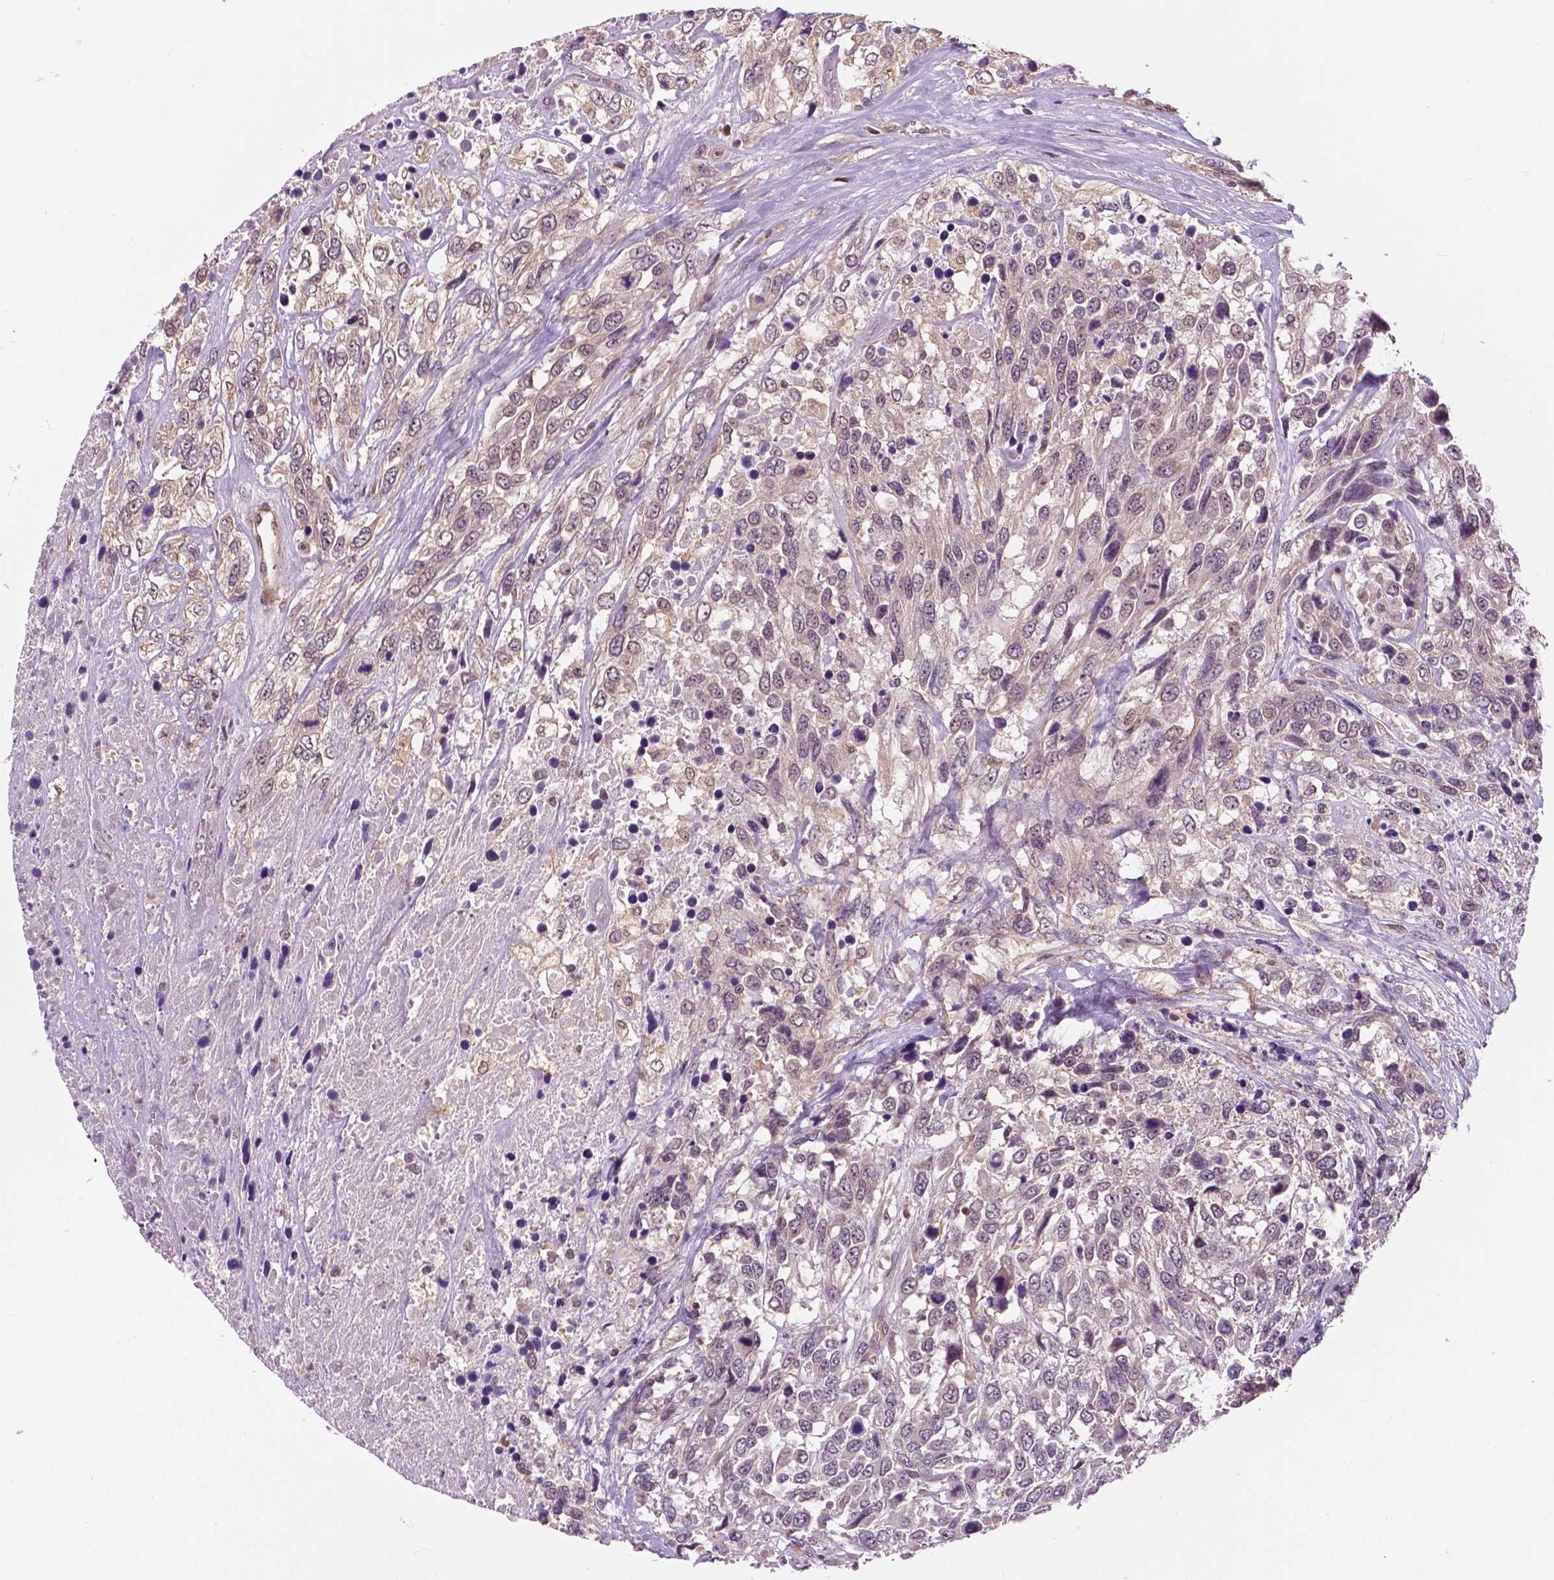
{"staining": {"intensity": "negative", "quantity": "none", "location": "none"}, "tissue": "urothelial cancer", "cell_type": "Tumor cells", "image_type": "cancer", "snomed": [{"axis": "morphology", "description": "Urothelial carcinoma, High grade"}, {"axis": "topography", "description": "Urinary bladder"}], "caption": "Image shows no significant protein staining in tumor cells of urothelial cancer.", "gene": "ANXA13", "patient": {"sex": "female", "age": 70}}